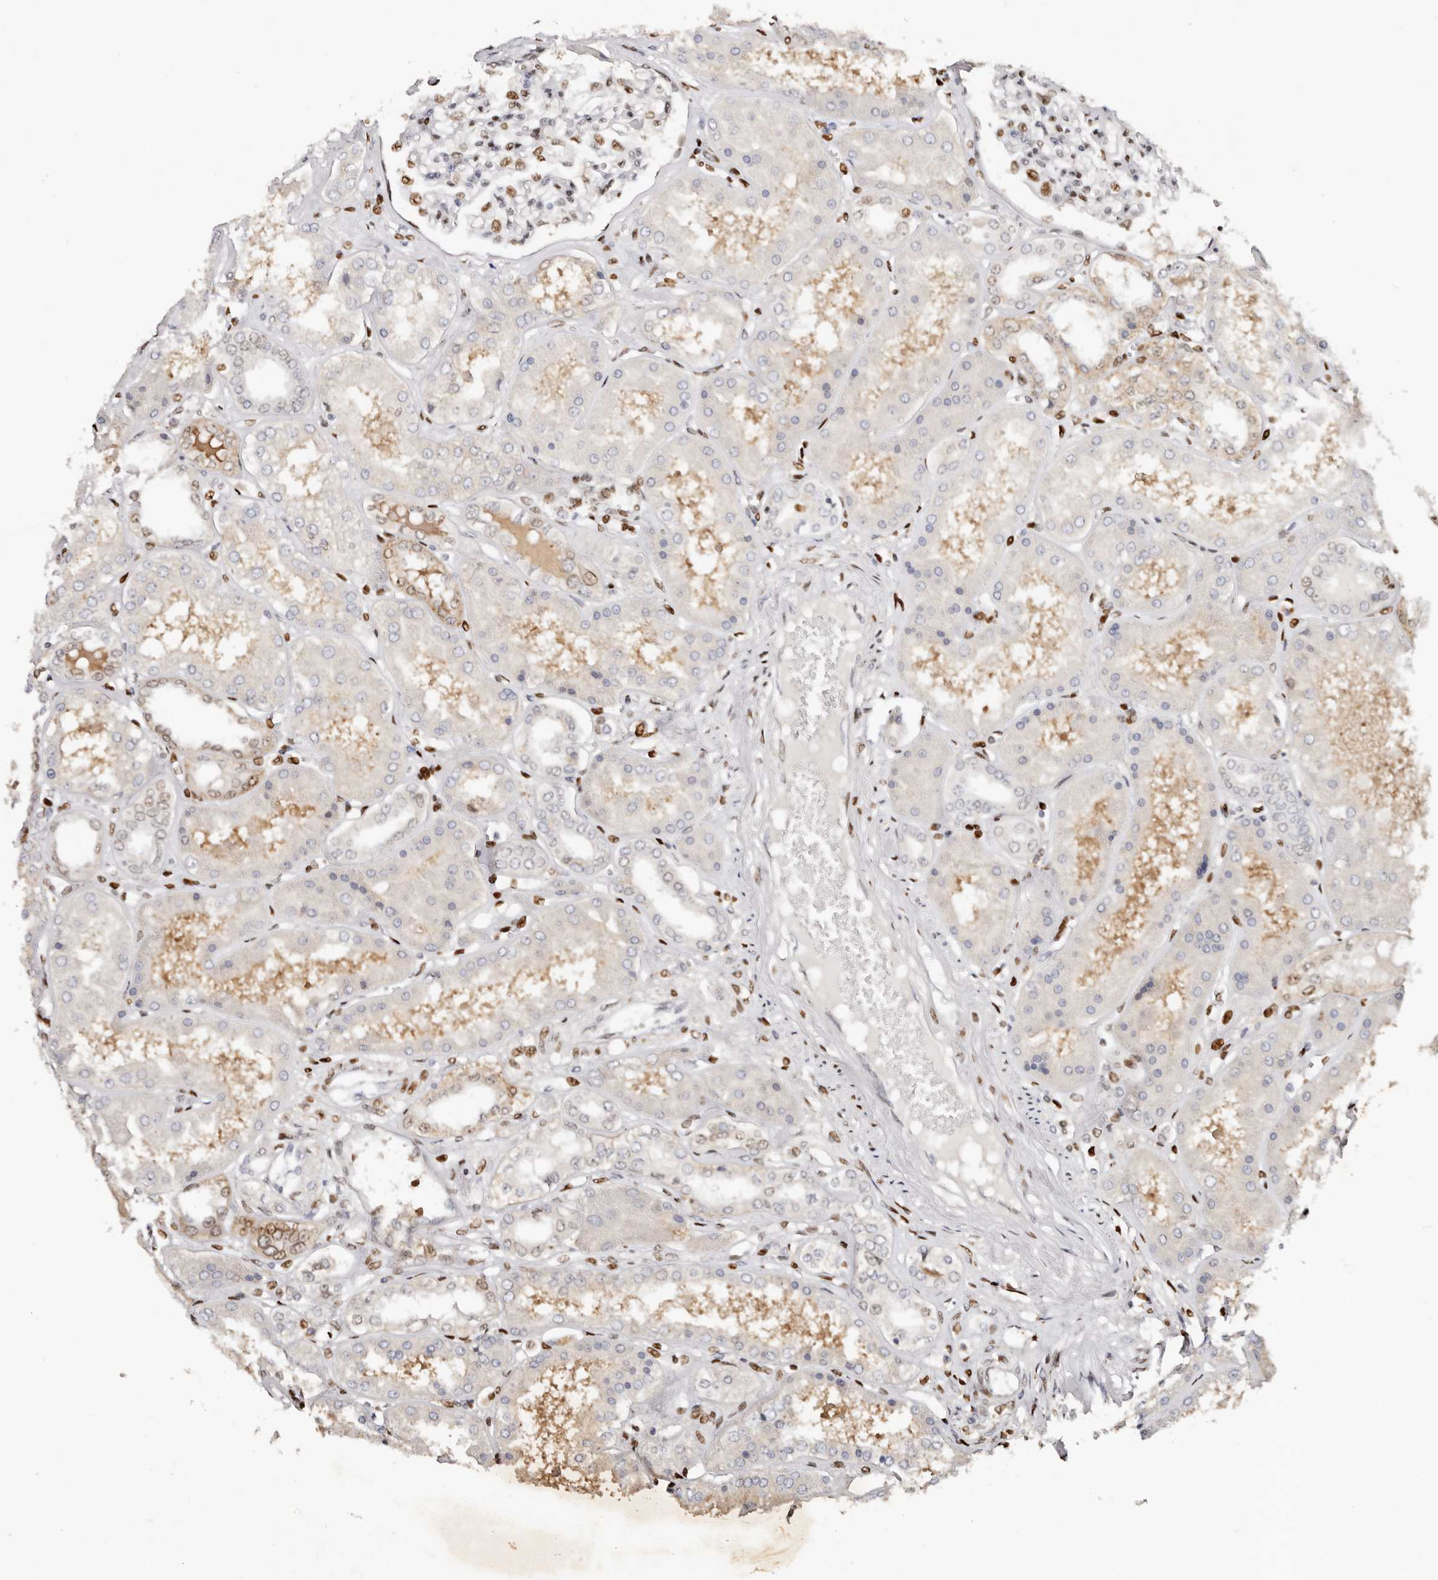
{"staining": {"intensity": "moderate", "quantity": "25%-75%", "location": "nuclear"}, "tissue": "kidney", "cell_type": "Cells in glomeruli", "image_type": "normal", "snomed": [{"axis": "morphology", "description": "Normal tissue, NOS"}, {"axis": "topography", "description": "Kidney"}], "caption": "Kidney stained with a brown dye reveals moderate nuclear positive positivity in about 25%-75% of cells in glomeruli.", "gene": "IQGAP3", "patient": {"sex": "female", "age": 56}}